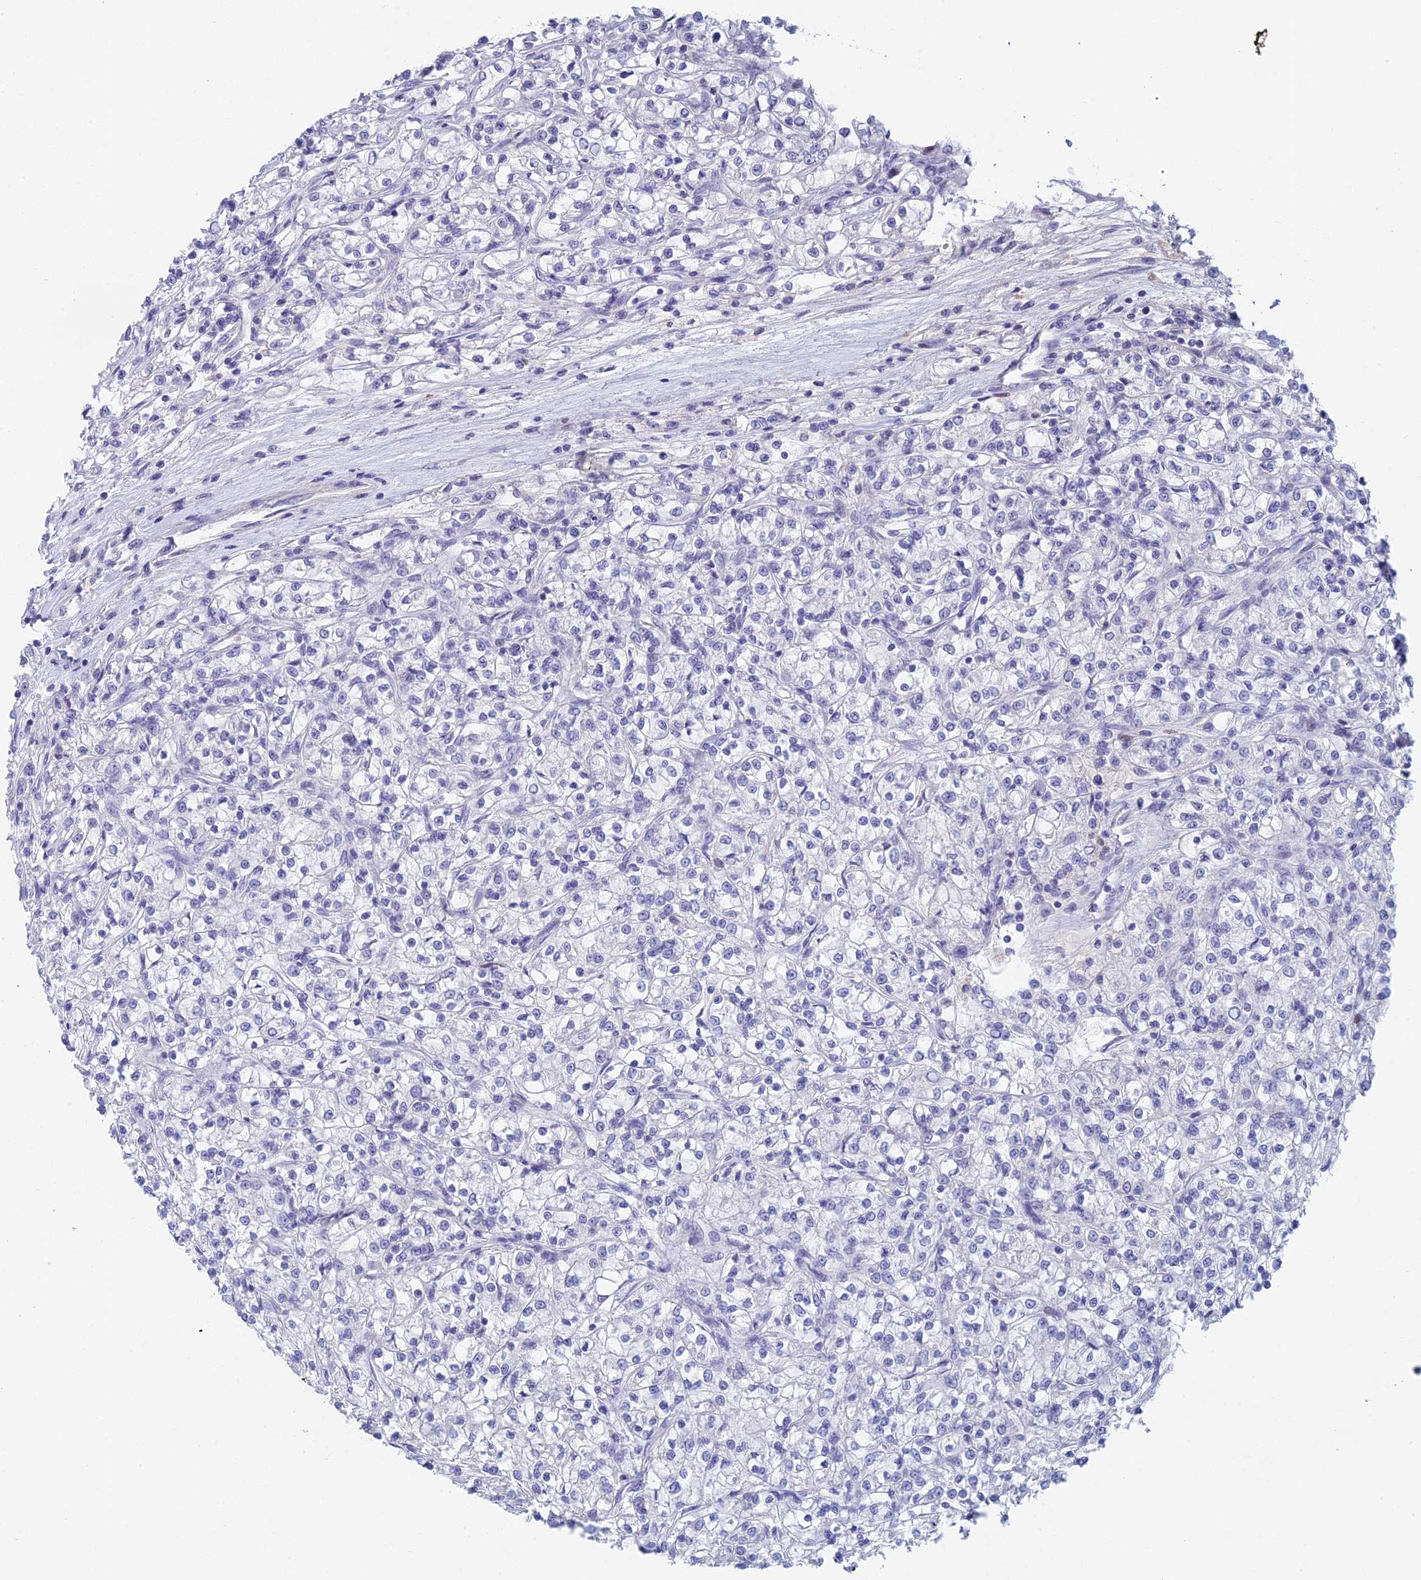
{"staining": {"intensity": "negative", "quantity": "none", "location": "none"}, "tissue": "renal cancer", "cell_type": "Tumor cells", "image_type": "cancer", "snomed": [{"axis": "morphology", "description": "Adenocarcinoma, NOS"}, {"axis": "topography", "description": "Kidney"}], "caption": "Tumor cells show no significant positivity in renal adenocarcinoma.", "gene": "REXO5", "patient": {"sex": "female", "age": 59}}